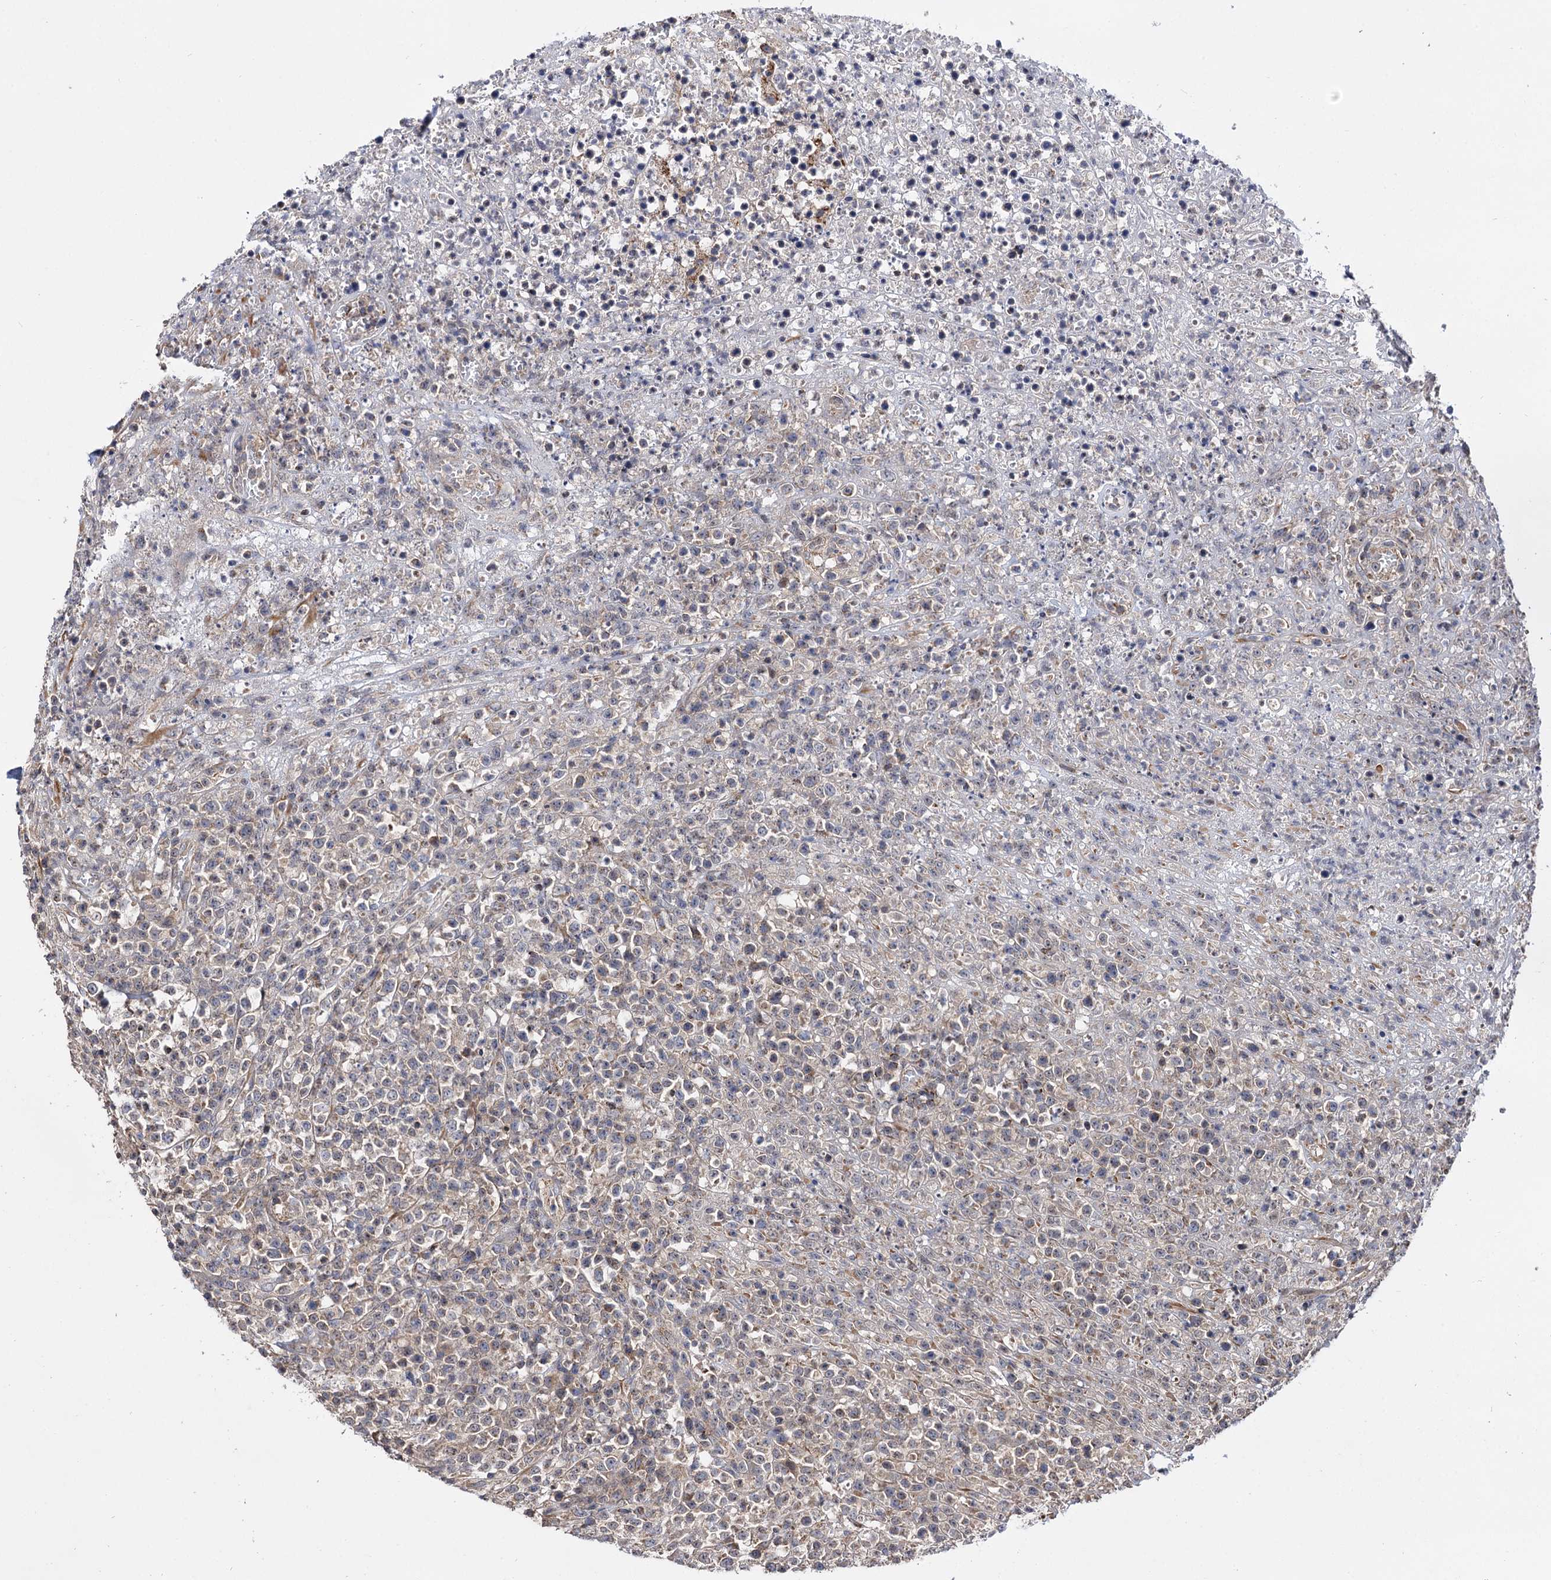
{"staining": {"intensity": "weak", "quantity": "<25%", "location": "cytoplasmic/membranous"}, "tissue": "lymphoma", "cell_type": "Tumor cells", "image_type": "cancer", "snomed": [{"axis": "morphology", "description": "Malignant lymphoma, non-Hodgkin's type, High grade"}, {"axis": "topography", "description": "Colon"}], "caption": "Image shows no significant protein expression in tumor cells of lymphoma. (DAB (3,3'-diaminobenzidine) immunohistochemistry with hematoxylin counter stain).", "gene": "CEP76", "patient": {"sex": "female", "age": 53}}